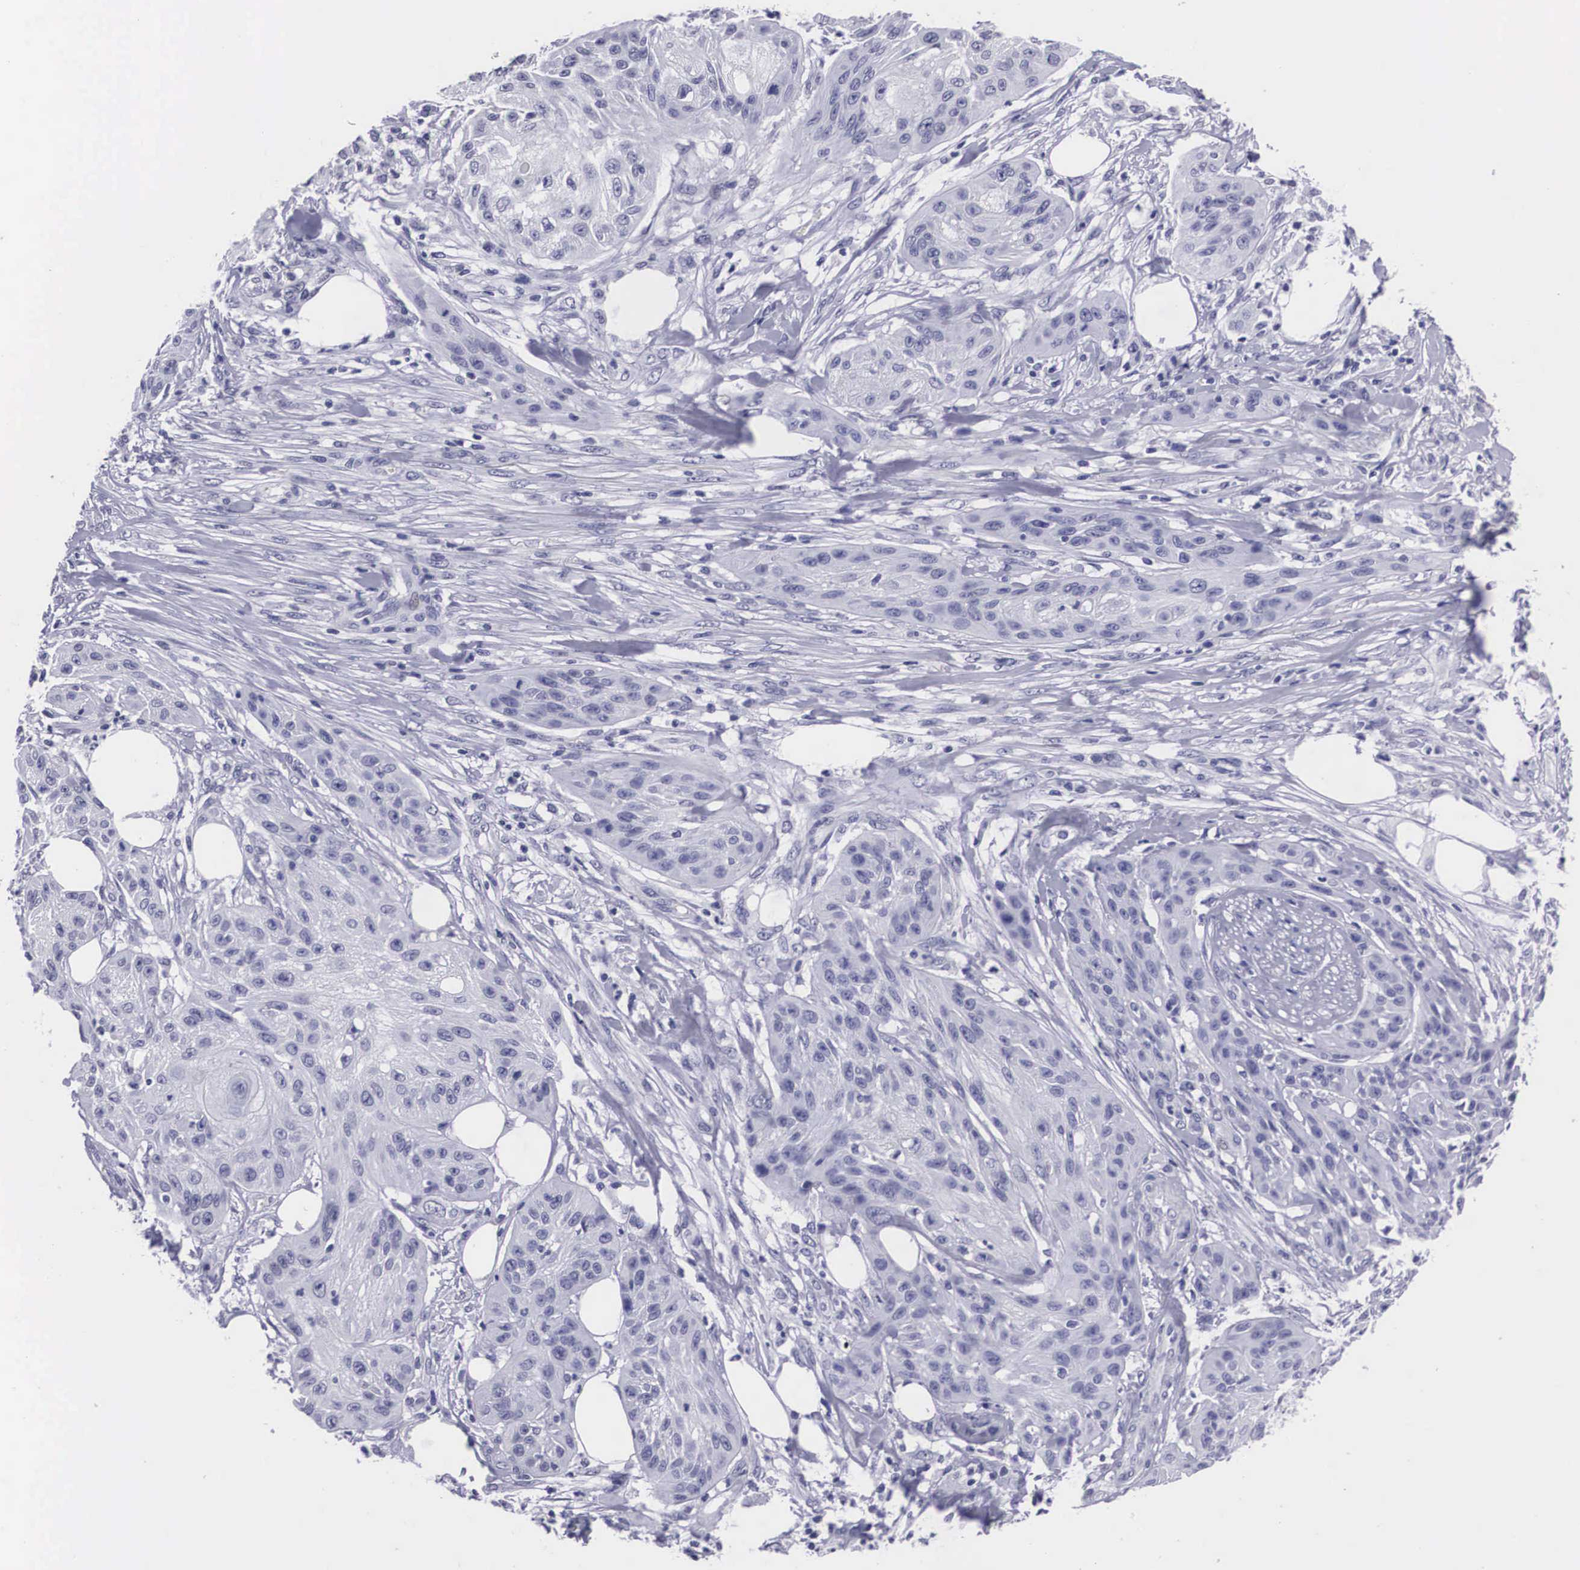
{"staining": {"intensity": "negative", "quantity": "none", "location": "none"}, "tissue": "skin cancer", "cell_type": "Tumor cells", "image_type": "cancer", "snomed": [{"axis": "morphology", "description": "Squamous cell carcinoma, NOS"}, {"axis": "topography", "description": "Skin"}], "caption": "A micrograph of skin cancer (squamous cell carcinoma) stained for a protein displays no brown staining in tumor cells.", "gene": "C22orf31", "patient": {"sex": "female", "age": 88}}